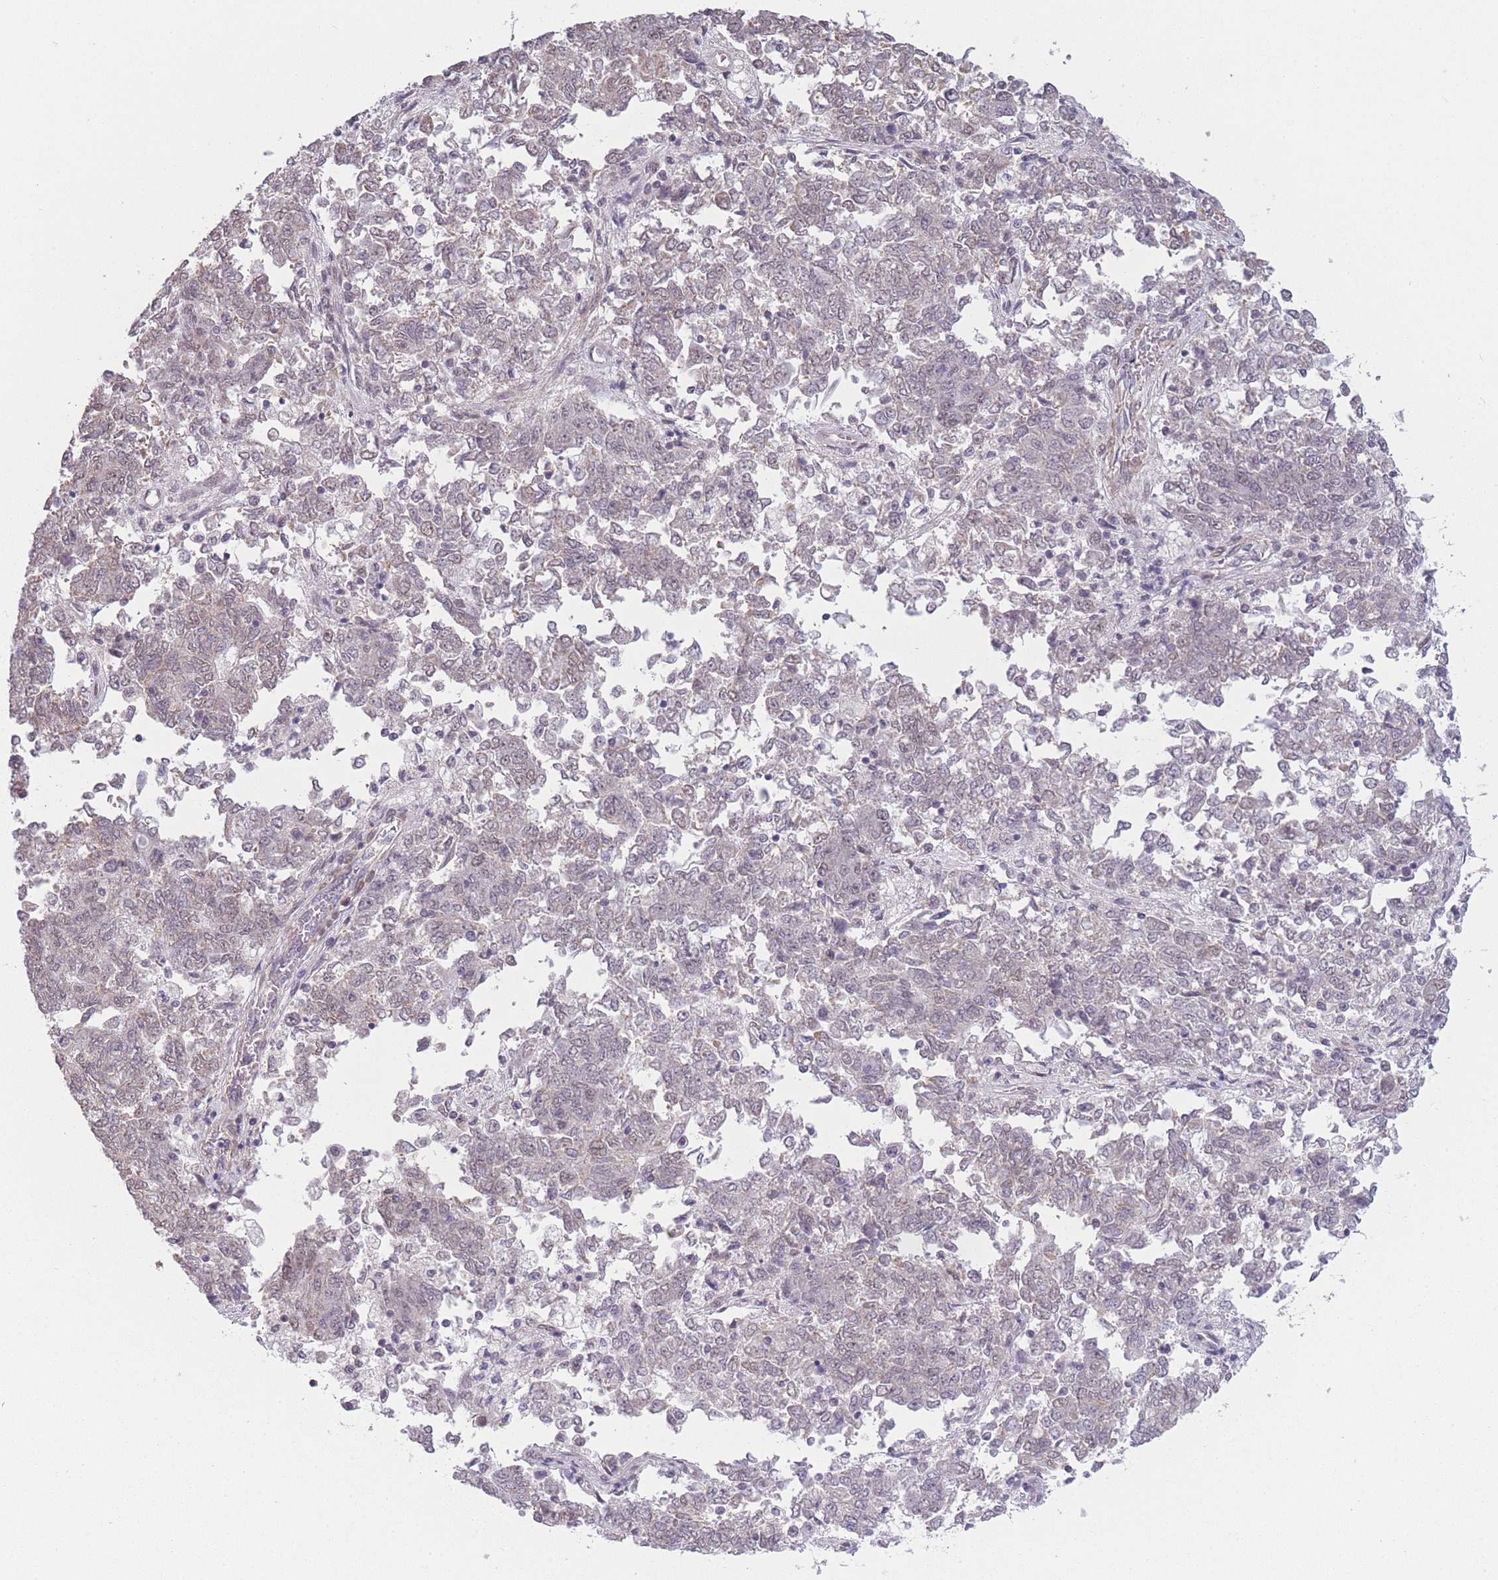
{"staining": {"intensity": "weak", "quantity": "25%-75%", "location": "nuclear"}, "tissue": "endometrial cancer", "cell_type": "Tumor cells", "image_type": "cancer", "snomed": [{"axis": "morphology", "description": "Adenocarcinoma, NOS"}, {"axis": "topography", "description": "Endometrium"}], "caption": "Tumor cells show low levels of weak nuclear expression in about 25%-75% of cells in endometrial cancer.", "gene": "SIN3B", "patient": {"sex": "female", "age": 80}}